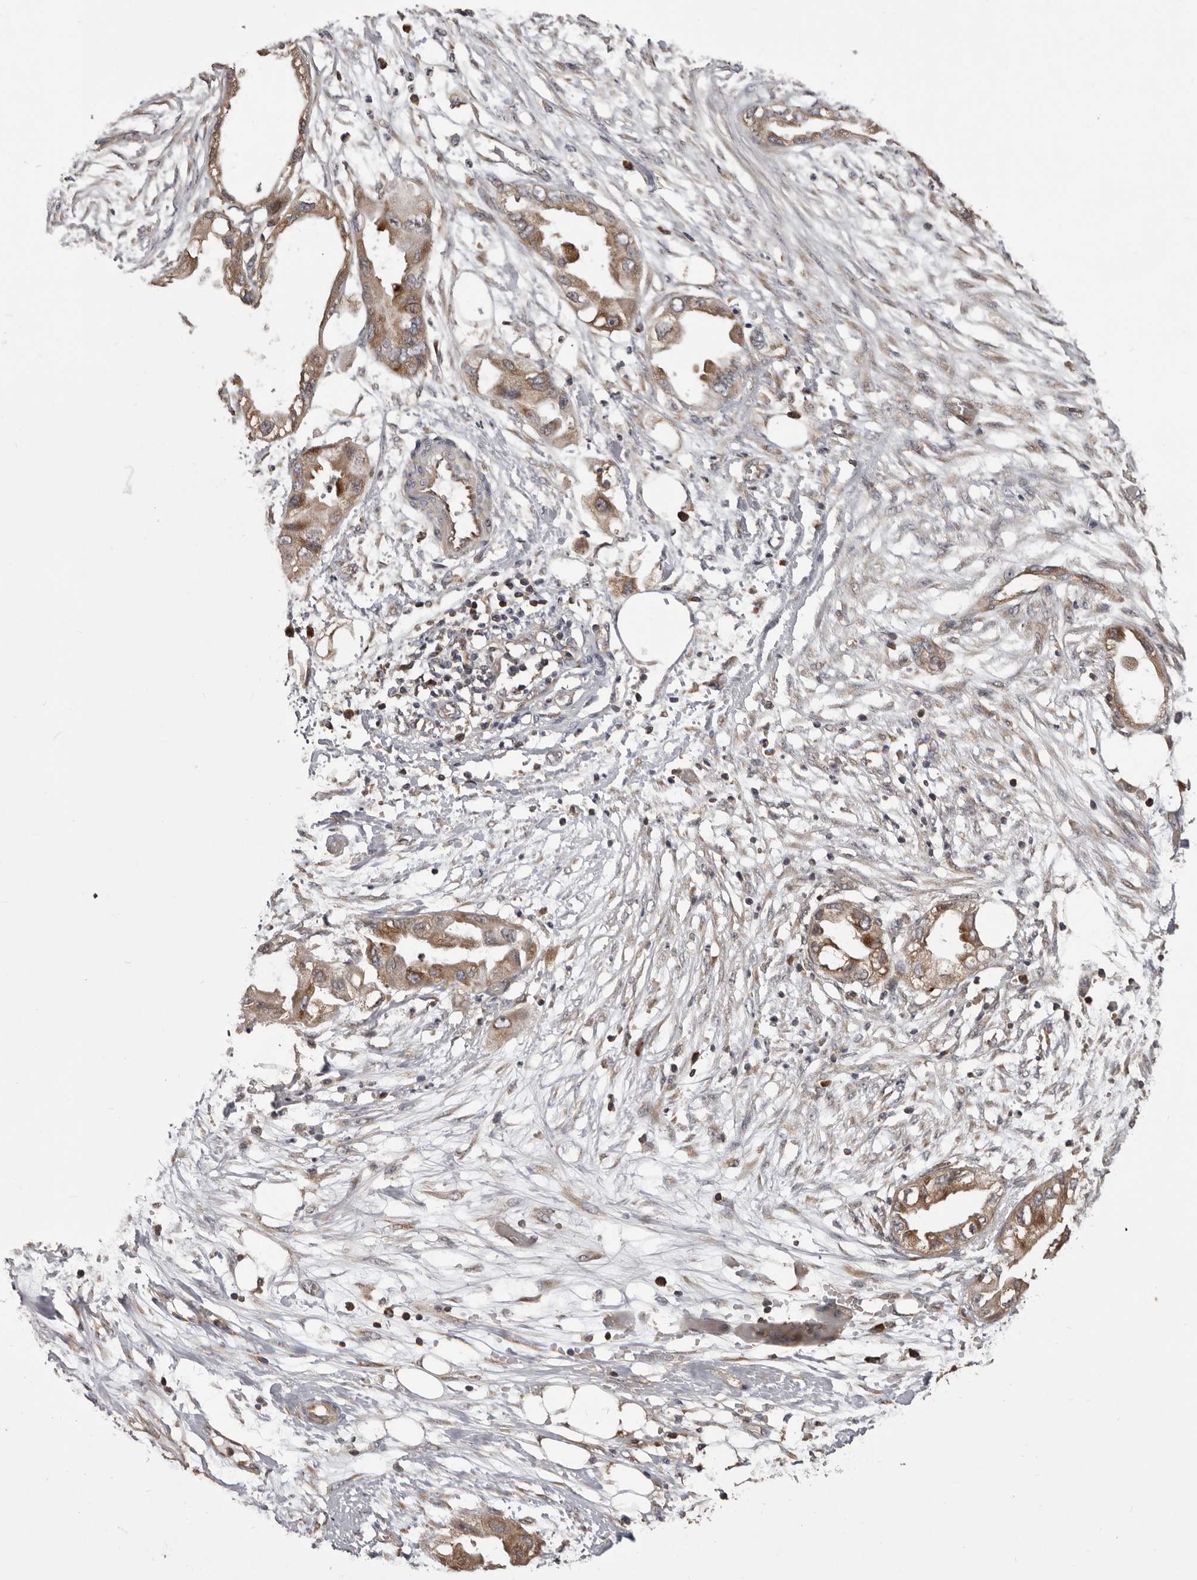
{"staining": {"intensity": "moderate", "quantity": ">75%", "location": "cytoplasmic/membranous"}, "tissue": "endometrial cancer", "cell_type": "Tumor cells", "image_type": "cancer", "snomed": [{"axis": "morphology", "description": "Adenocarcinoma, NOS"}, {"axis": "morphology", "description": "Adenocarcinoma, metastatic, NOS"}, {"axis": "topography", "description": "Adipose tissue"}, {"axis": "topography", "description": "Endometrium"}], "caption": "Endometrial adenocarcinoma stained with a protein marker displays moderate staining in tumor cells.", "gene": "HBS1L", "patient": {"sex": "female", "age": 67}}